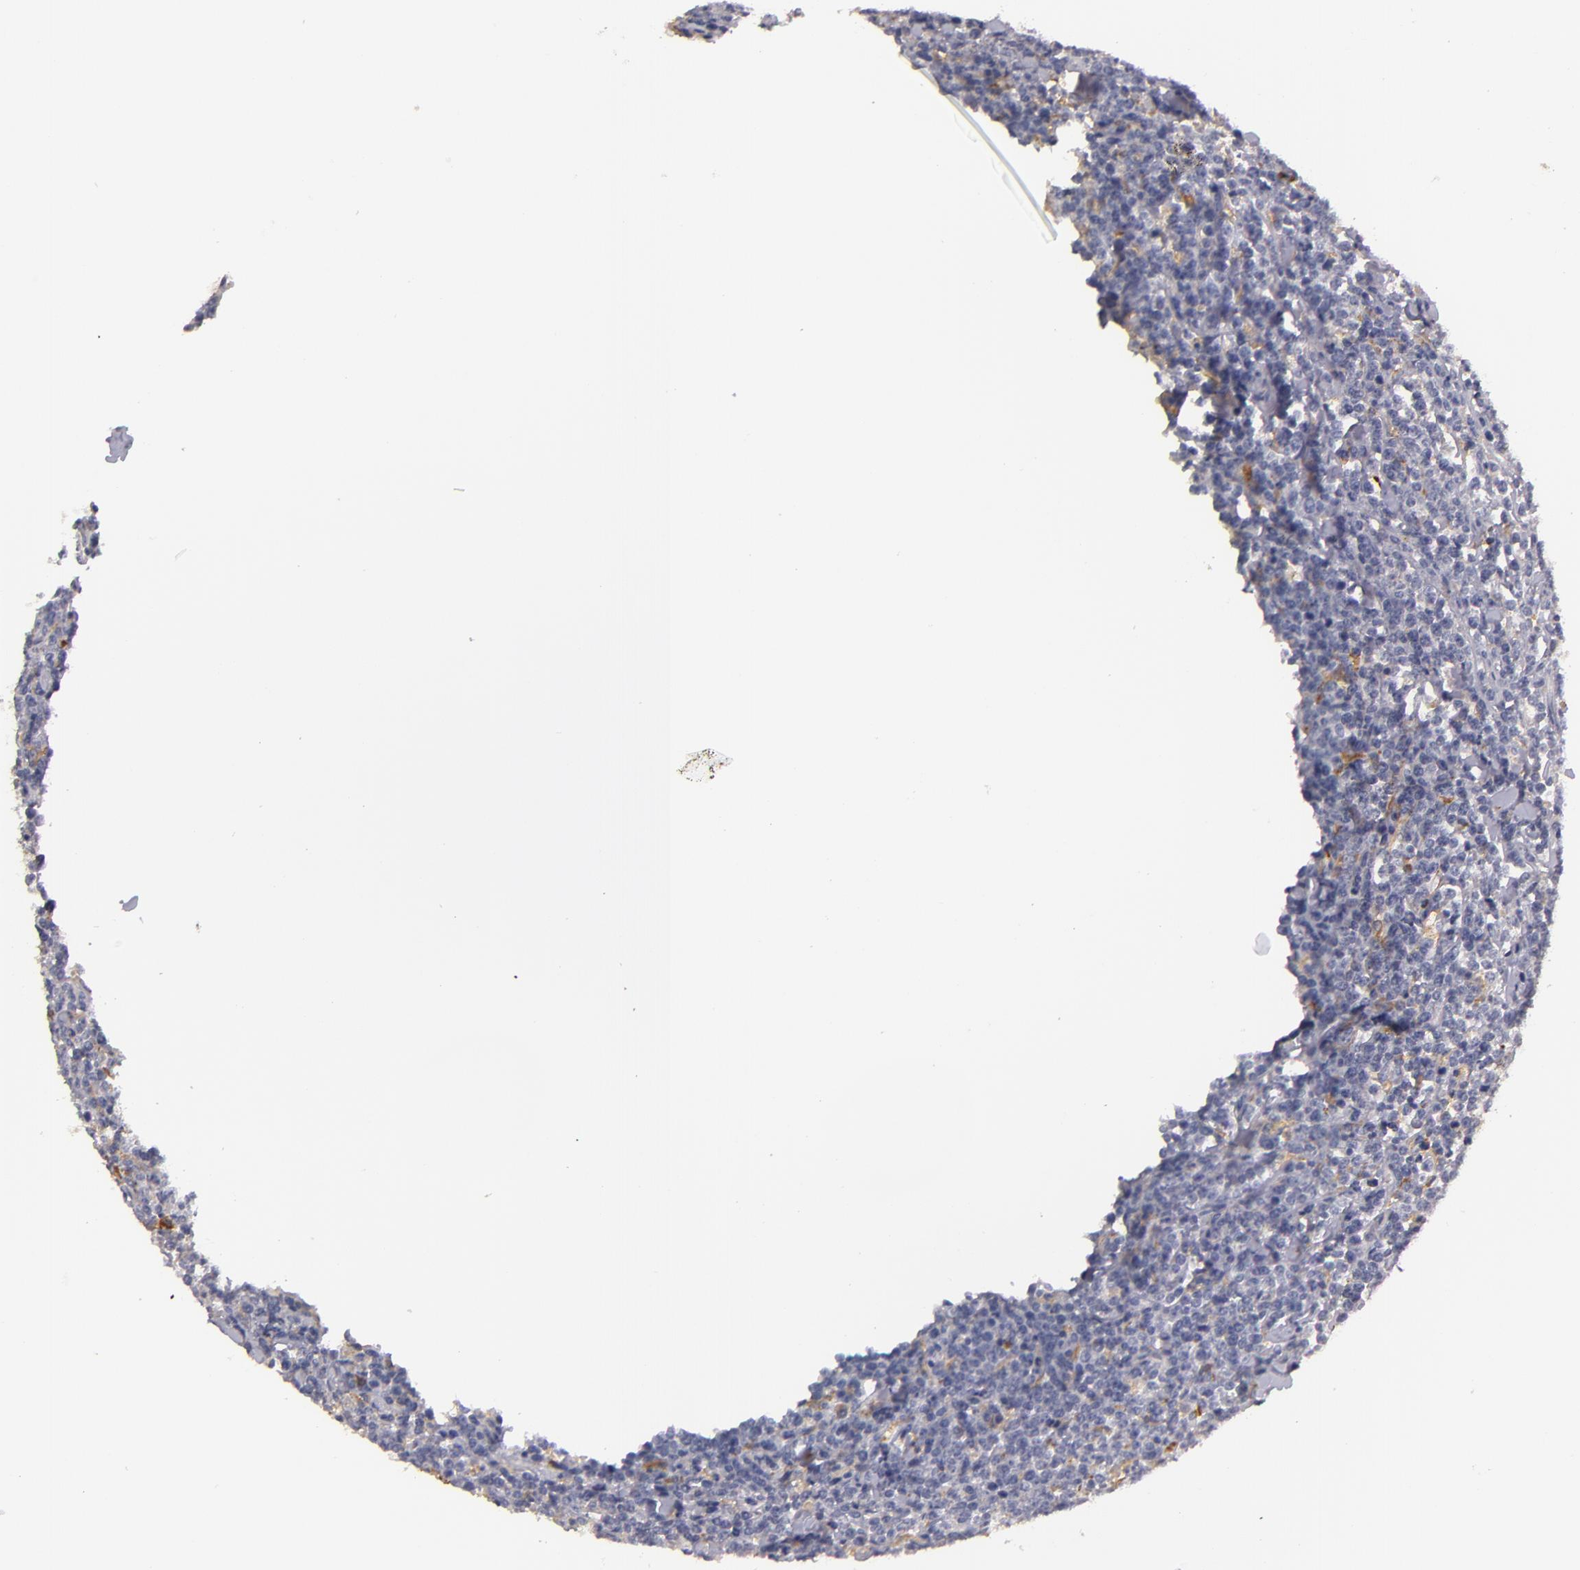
{"staining": {"intensity": "moderate", "quantity": "<25%", "location": "cytoplasmic/membranous"}, "tissue": "lymphoma", "cell_type": "Tumor cells", "image_type": "cancer", "snomed": [{"axis": "morphology", "description": "Malignant lymphoma, non-Hodgkin's type, High grade"}, {"axis": "topography", "description": "Small intestine"}, {"axis": "topography", "description": "Colon"}], "caption": "This is a histology image of immunohistochemistry (IHC) staining of malignant lymphoma, non-Hodgkin's type (high-grade), which shows moderate positivity in the cytoplasmic/membranous of tumor cells.", "gene": "TLR8", "patient": {"sex": "male", "age": 8}}